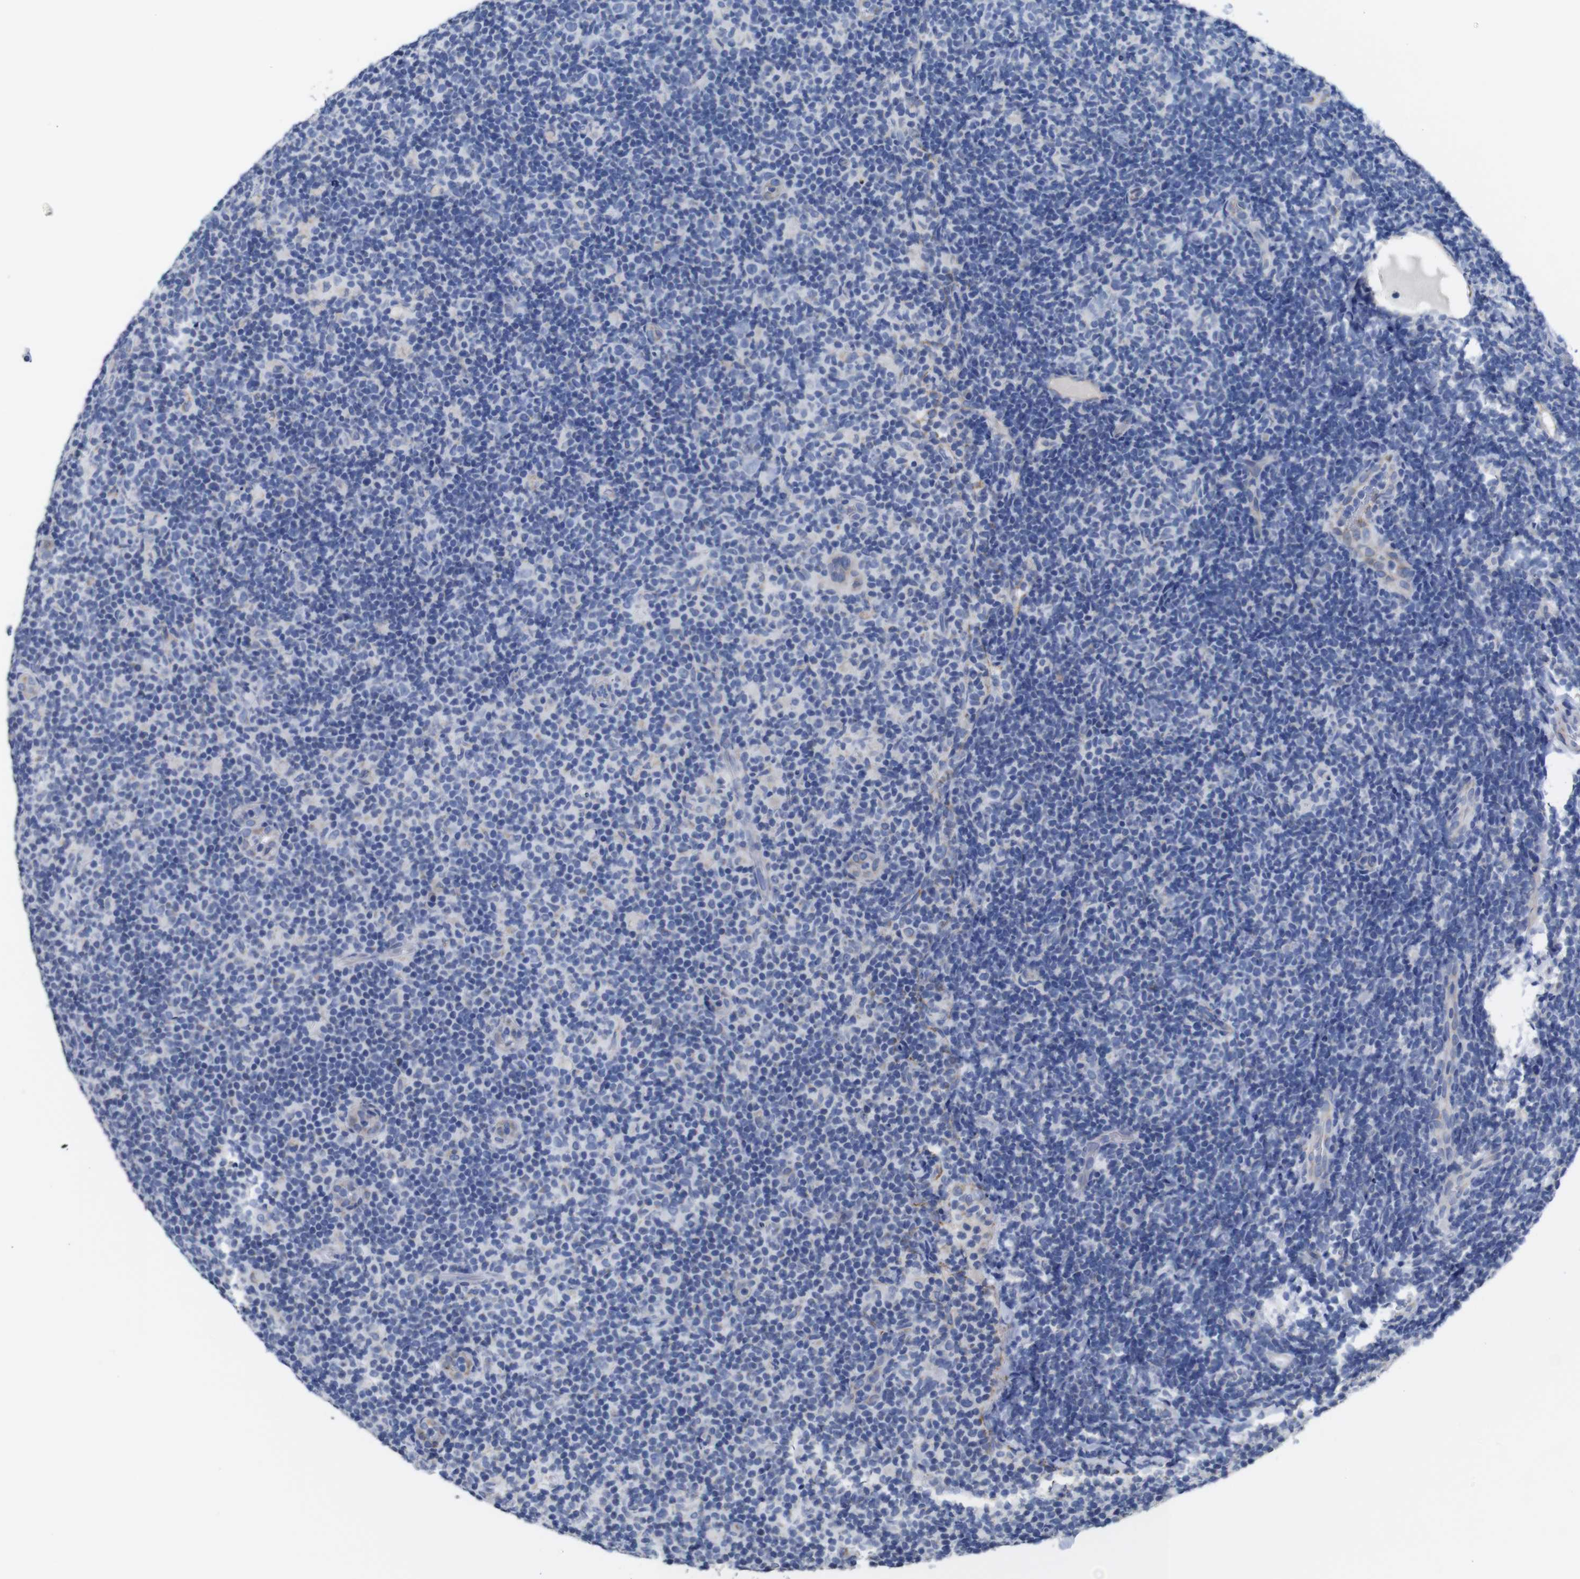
{"staining": {"intensity": "negative", "quantity": "none", "location": "none"}, "tissue": "lymphoma", "cell_type": "Tumor cells", "image_type": "cancer", "snomed": [{"axis": "morphology", "description": "Malignant lymphoma, non-Hodgkin's type, Low grade"}, {"axis": "topography", "description": "Lymph node"}], "caption": "Malignant lymphoma, non-Hodgkin's type (low-grade) was stained to show a protein in brown. There is no significant positivity in tumor cells.", "gene": "MAOA", "patient": {"sex": "male", "age": 83}}